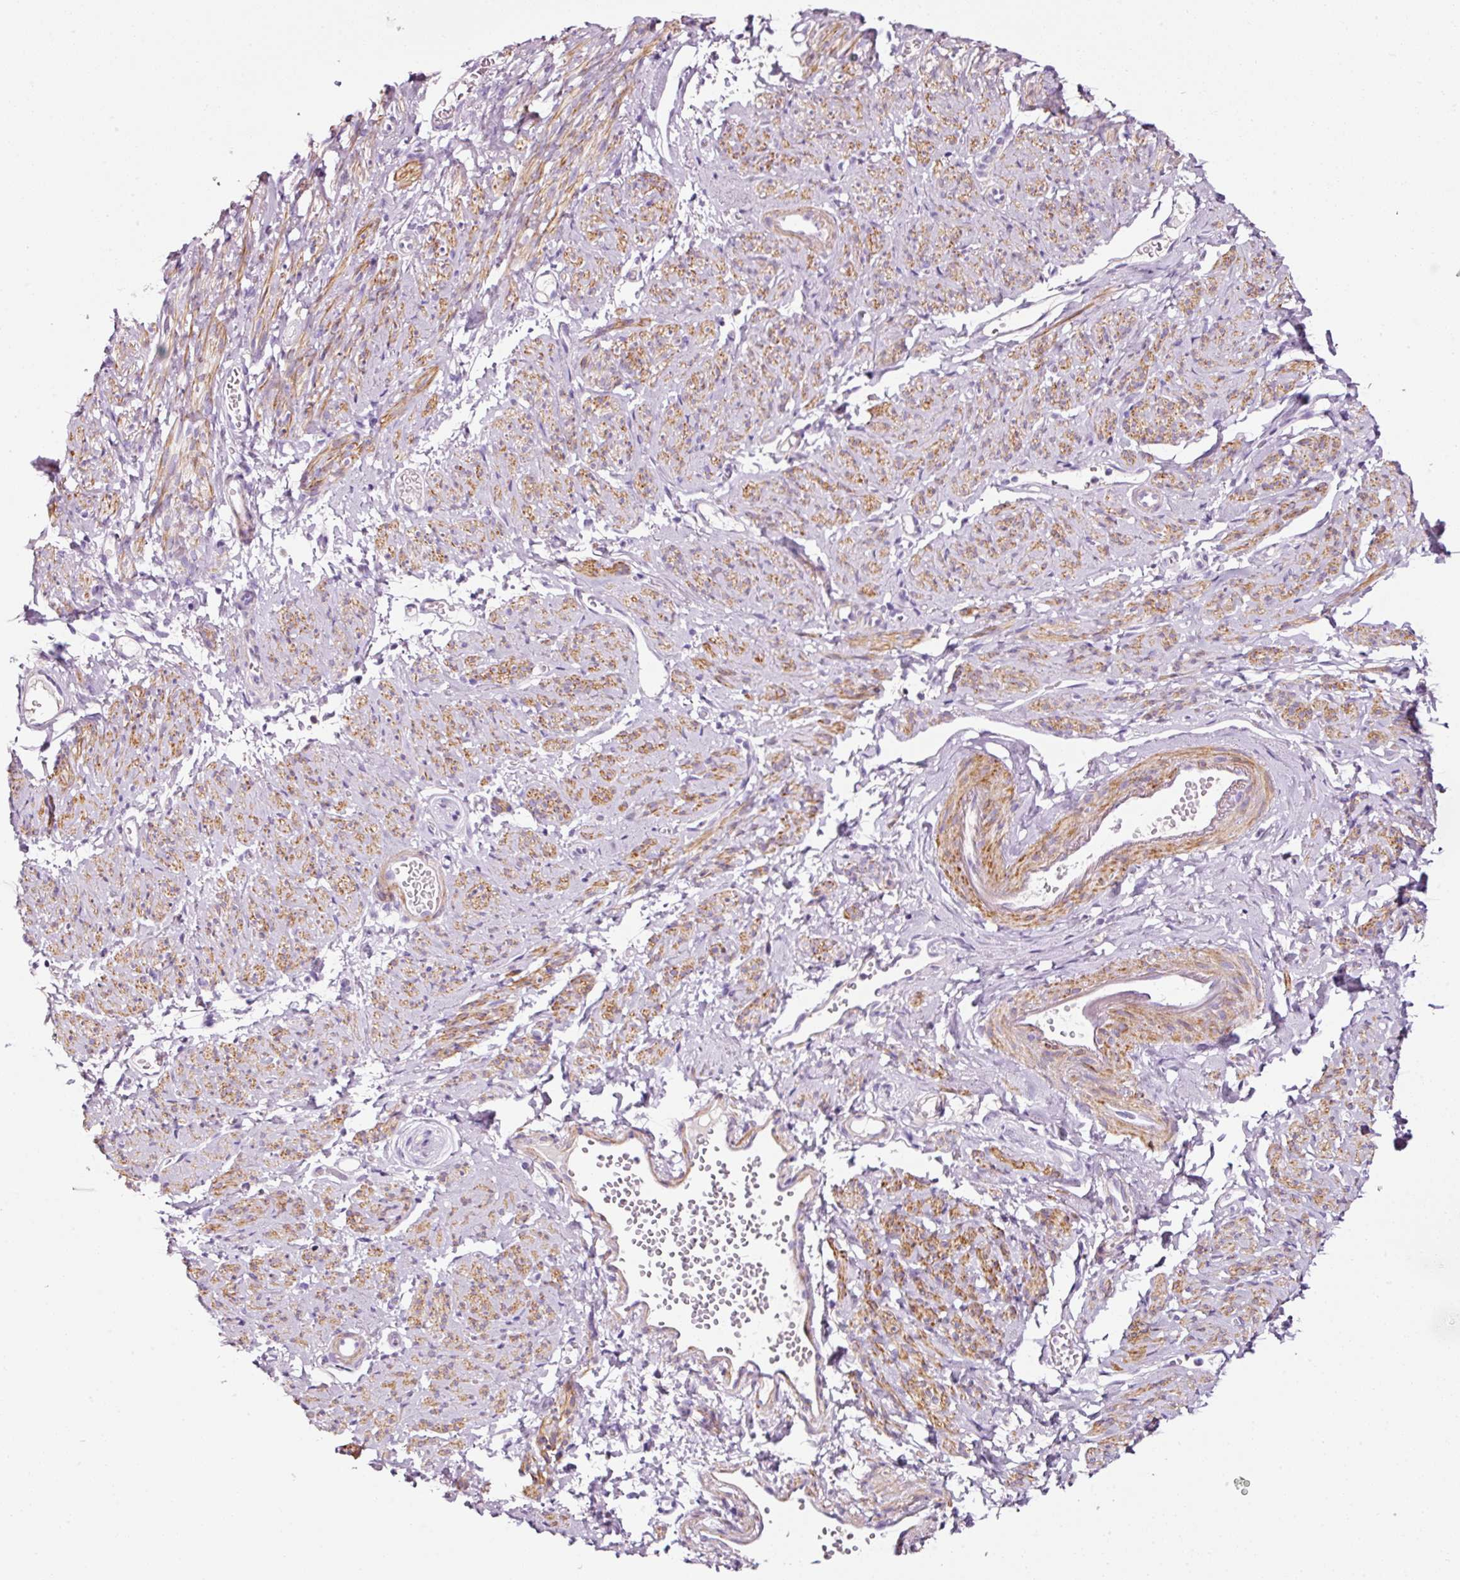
{"staining": {"intensity": "moderate", "quantity": "25%-75%", "location": "cytoplasmic/membranous"}, "tissue": "smooth muscle", "cell_type": "Smooth muscle cells", "image_type": "normal", "snomed": [{"axis": "morphology", "description": "Normal tissue, NOS"}, {"axis": "topography", "description": "Smooth muscle"}], "caption": "Smooth muscle cells demonstrate medium levels of moderate cytoplasmic/membranous expression in about 25%-75% of cells in benign human smooth muscle. The staining was performed using DAB (3,3'-diaminobenzidine), with brown indicating positive protein expression. Nuclei are stained blue with hematoxylin.", "gene": "CYB561A3", "patient": {"sex": "female", "age": 65}}